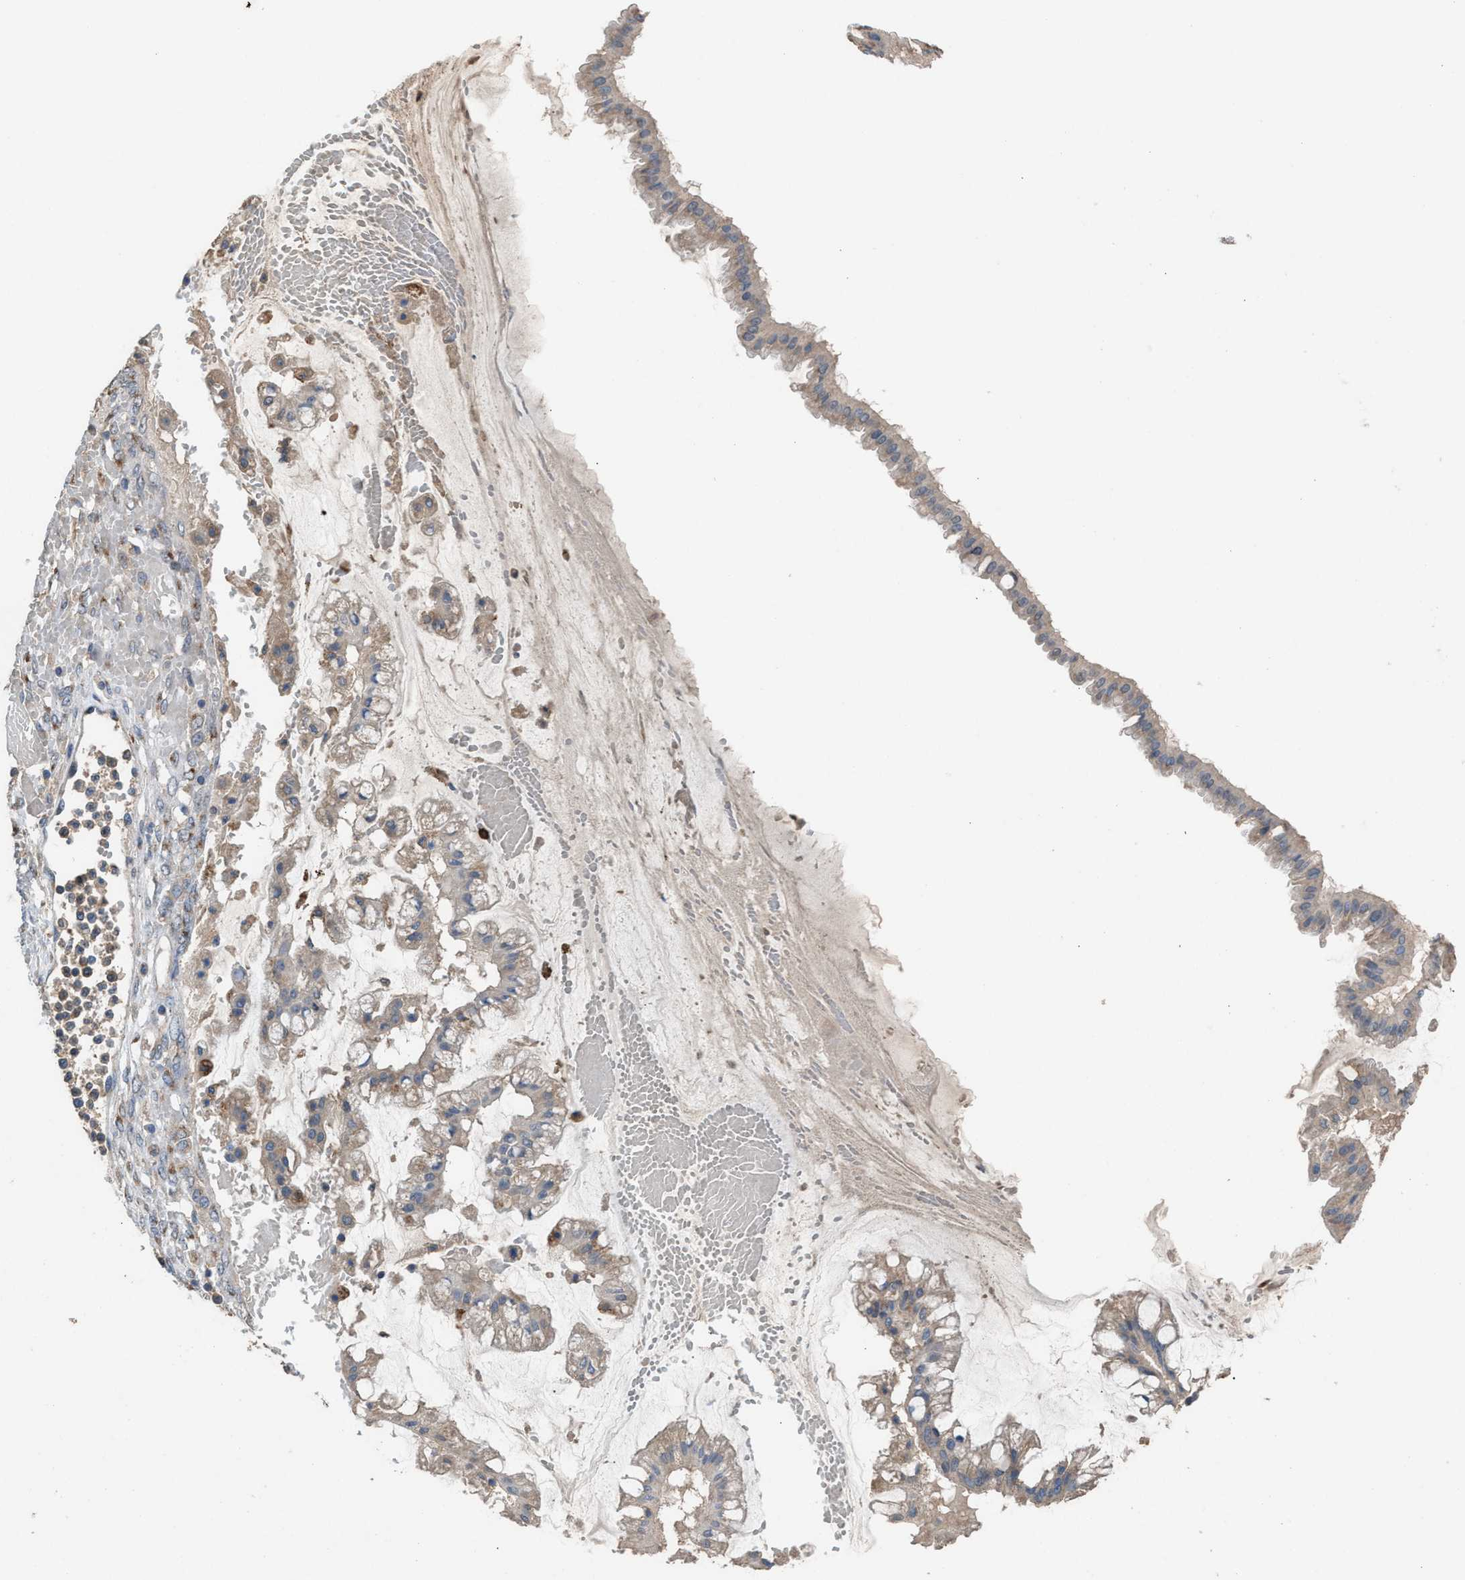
{"staining": {"intensity": "weak", "quantity": "25%-75%", "location": "cytoplasmic/membranous"}, "tissue": "ovarian cancer", "cell_type": "Tumor cells", "image_type": "cancer", "snomed": [{"axis": "morphology", "description": "Cystadenocarcinoma, mucinous, NOS"}, {"axis": "topography", "description": "Ovary"}], "caption": "This image shows ovarian cancer (mucinous cystadenocarcinoma) stained with immunohistochemistry to label a protein in brown. The cytoplasmic/membranous of tumor cells show weak positivity for the protein. Nuclei are counter-stained blue.", "gene": "TPK1", "patient": {"sex": "female", "age": 73}}